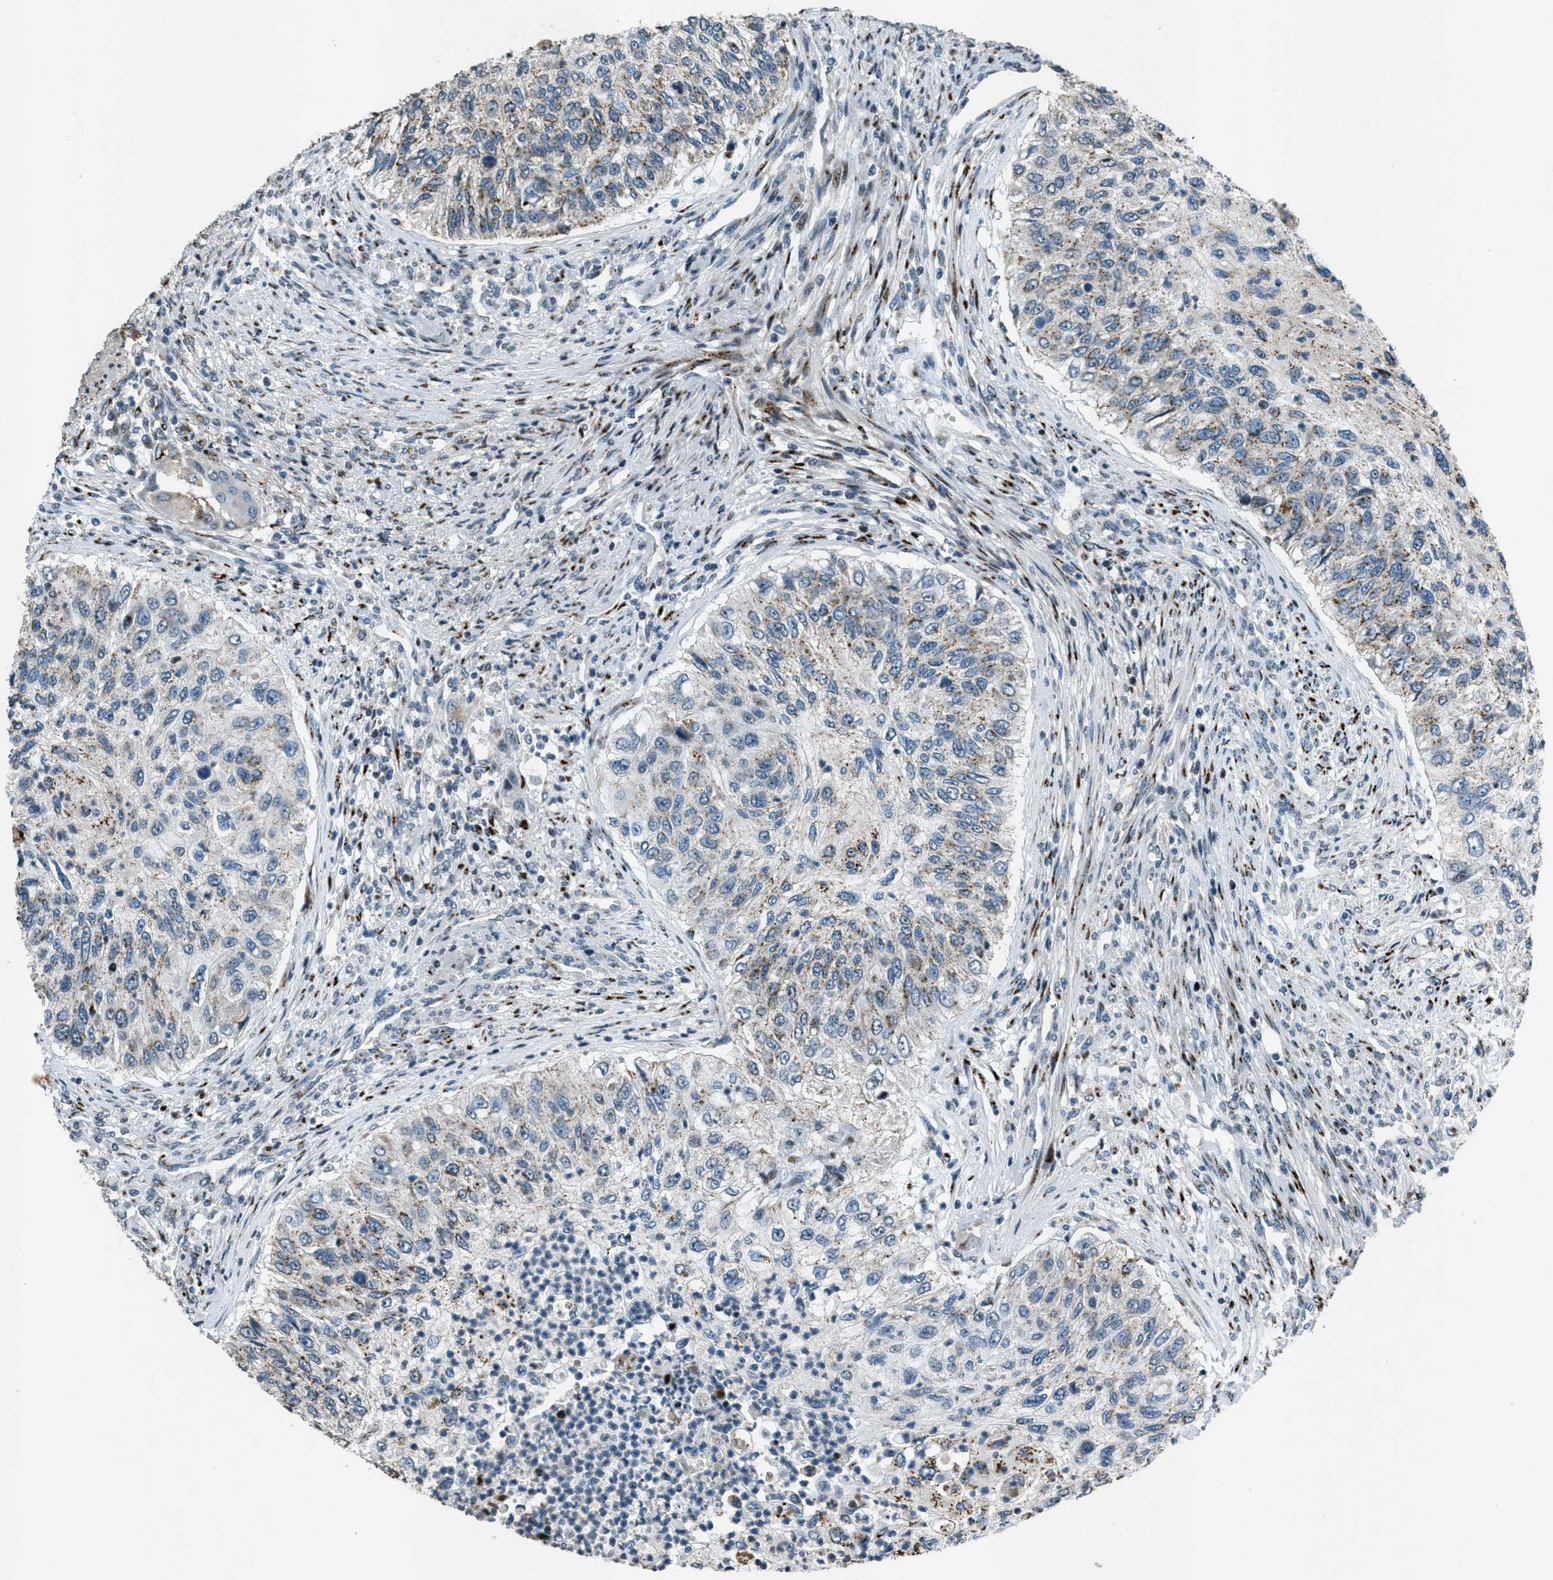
{"staining": {"intensity": "weak", "quantity": "25%-75%", "location": "cytoplasmic/membranous"}, "tissue": "urothelial cancer", "cell_type": "Tumor cells", "image_type": "cancer", "snomed": [{"axis": "morphology", "description": "Urothelial carcinoma, High grade"}, {"axis": "topography", "description": "Urinary bladder"}], "caption": "Weak cytoplasmic/membranous expression for a protein is identified in about 25%-75% of tumor cells of urothelial cancer using immunohistochemistry.", "gene": "GPC6", "patient": {"sex": "female", "age": 60}}